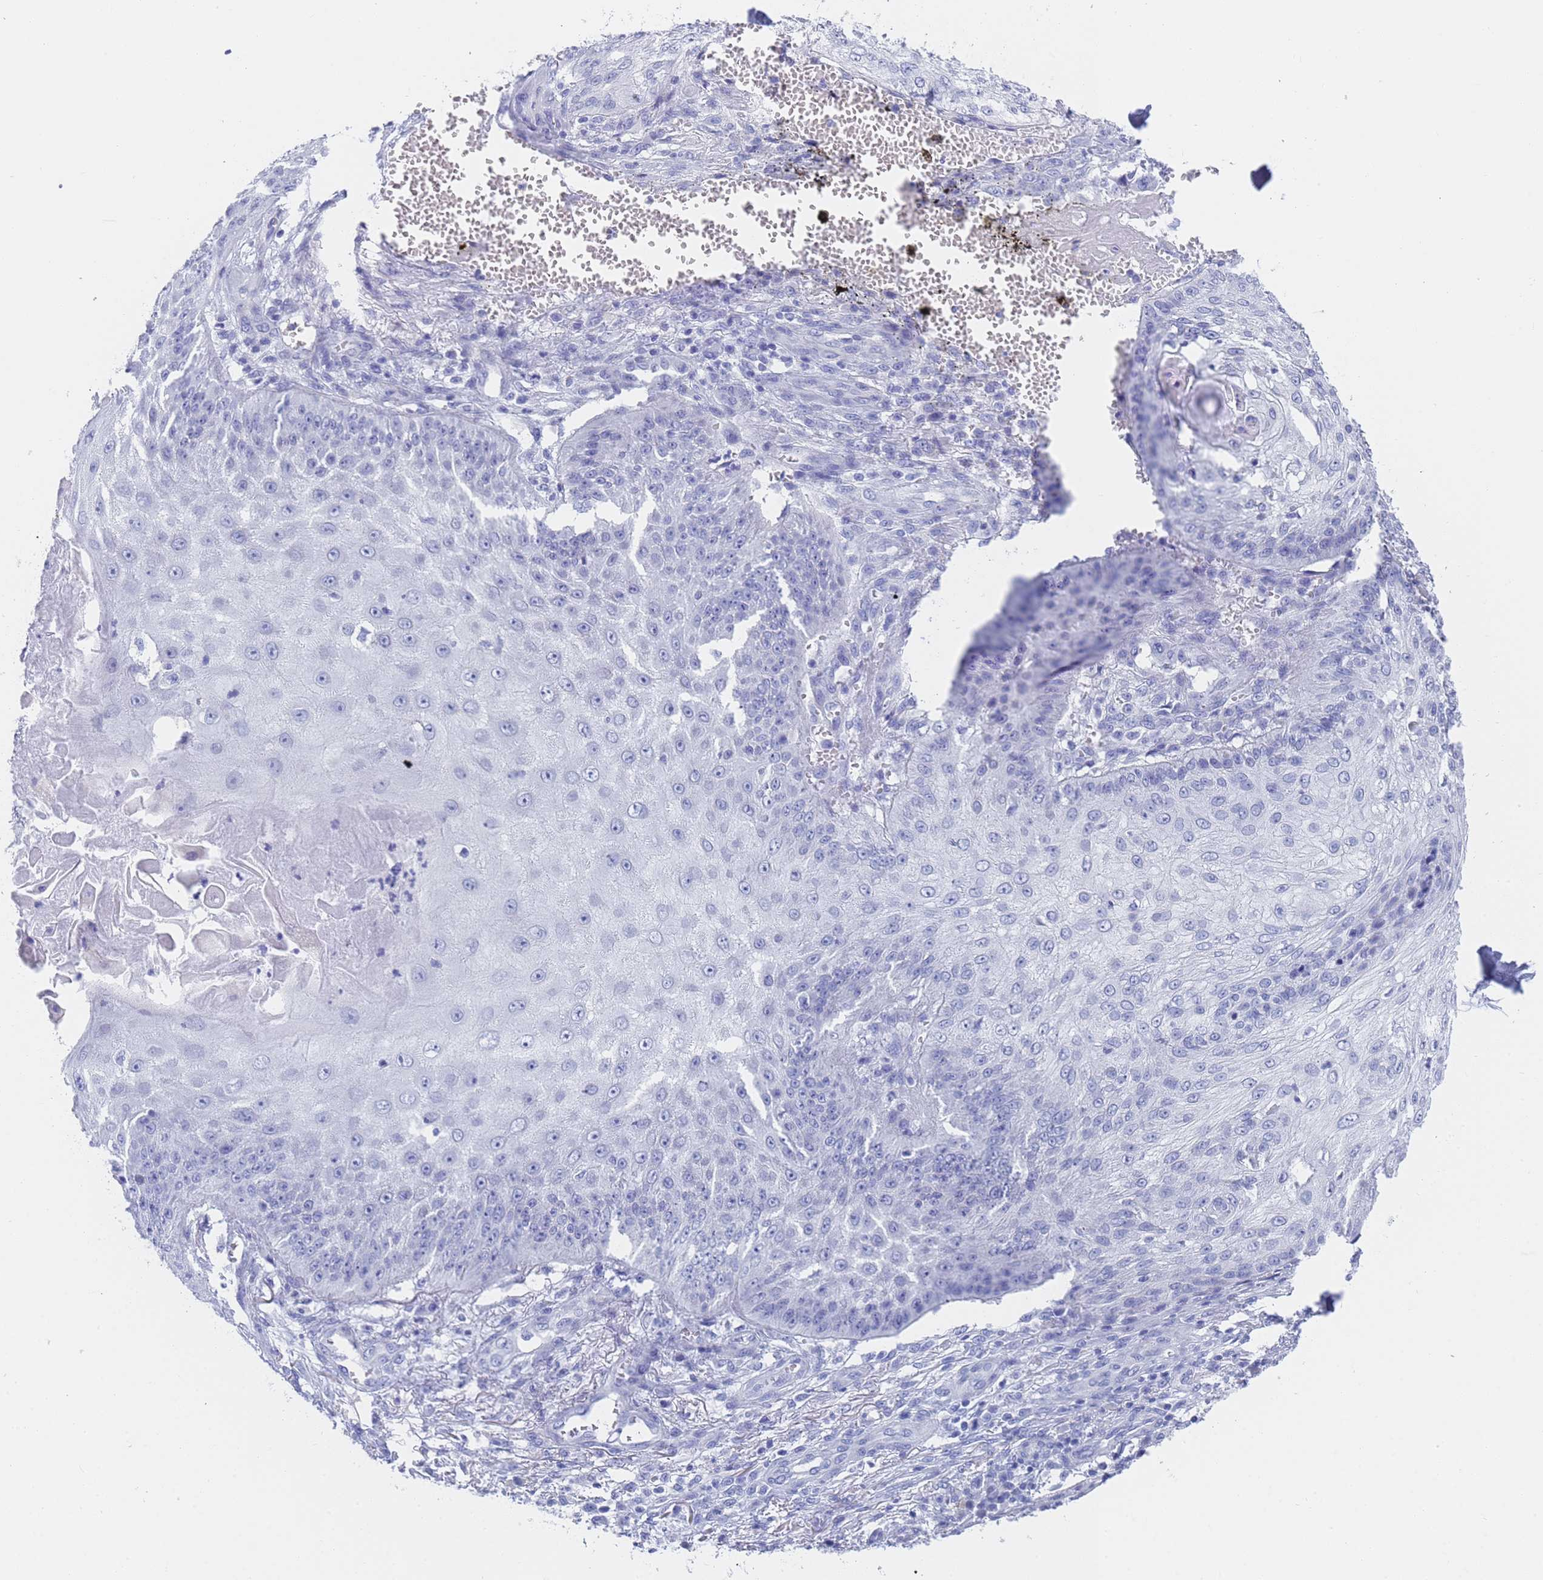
{"staining": {"intensity": "negative", "quantity": "none", "location": "none"}, "tissue": "skin cancer", "cell_type": "Tumor cells", "image_type": "cancer", "snomed": [{"axis": "morphology", "description": "Squamous cell carcinoma, NOS"}, {"axis": "topography", "description": "Skin"}], "caption": "Immunohistochemistry of skin cancer (squamous cell carcinoma) shows no staining in tumor cells. (DAB immunohistochemistry with hematoxylin counter stain).", "gene": "STATH", "patient": {"sex": "male", "age": 70}}